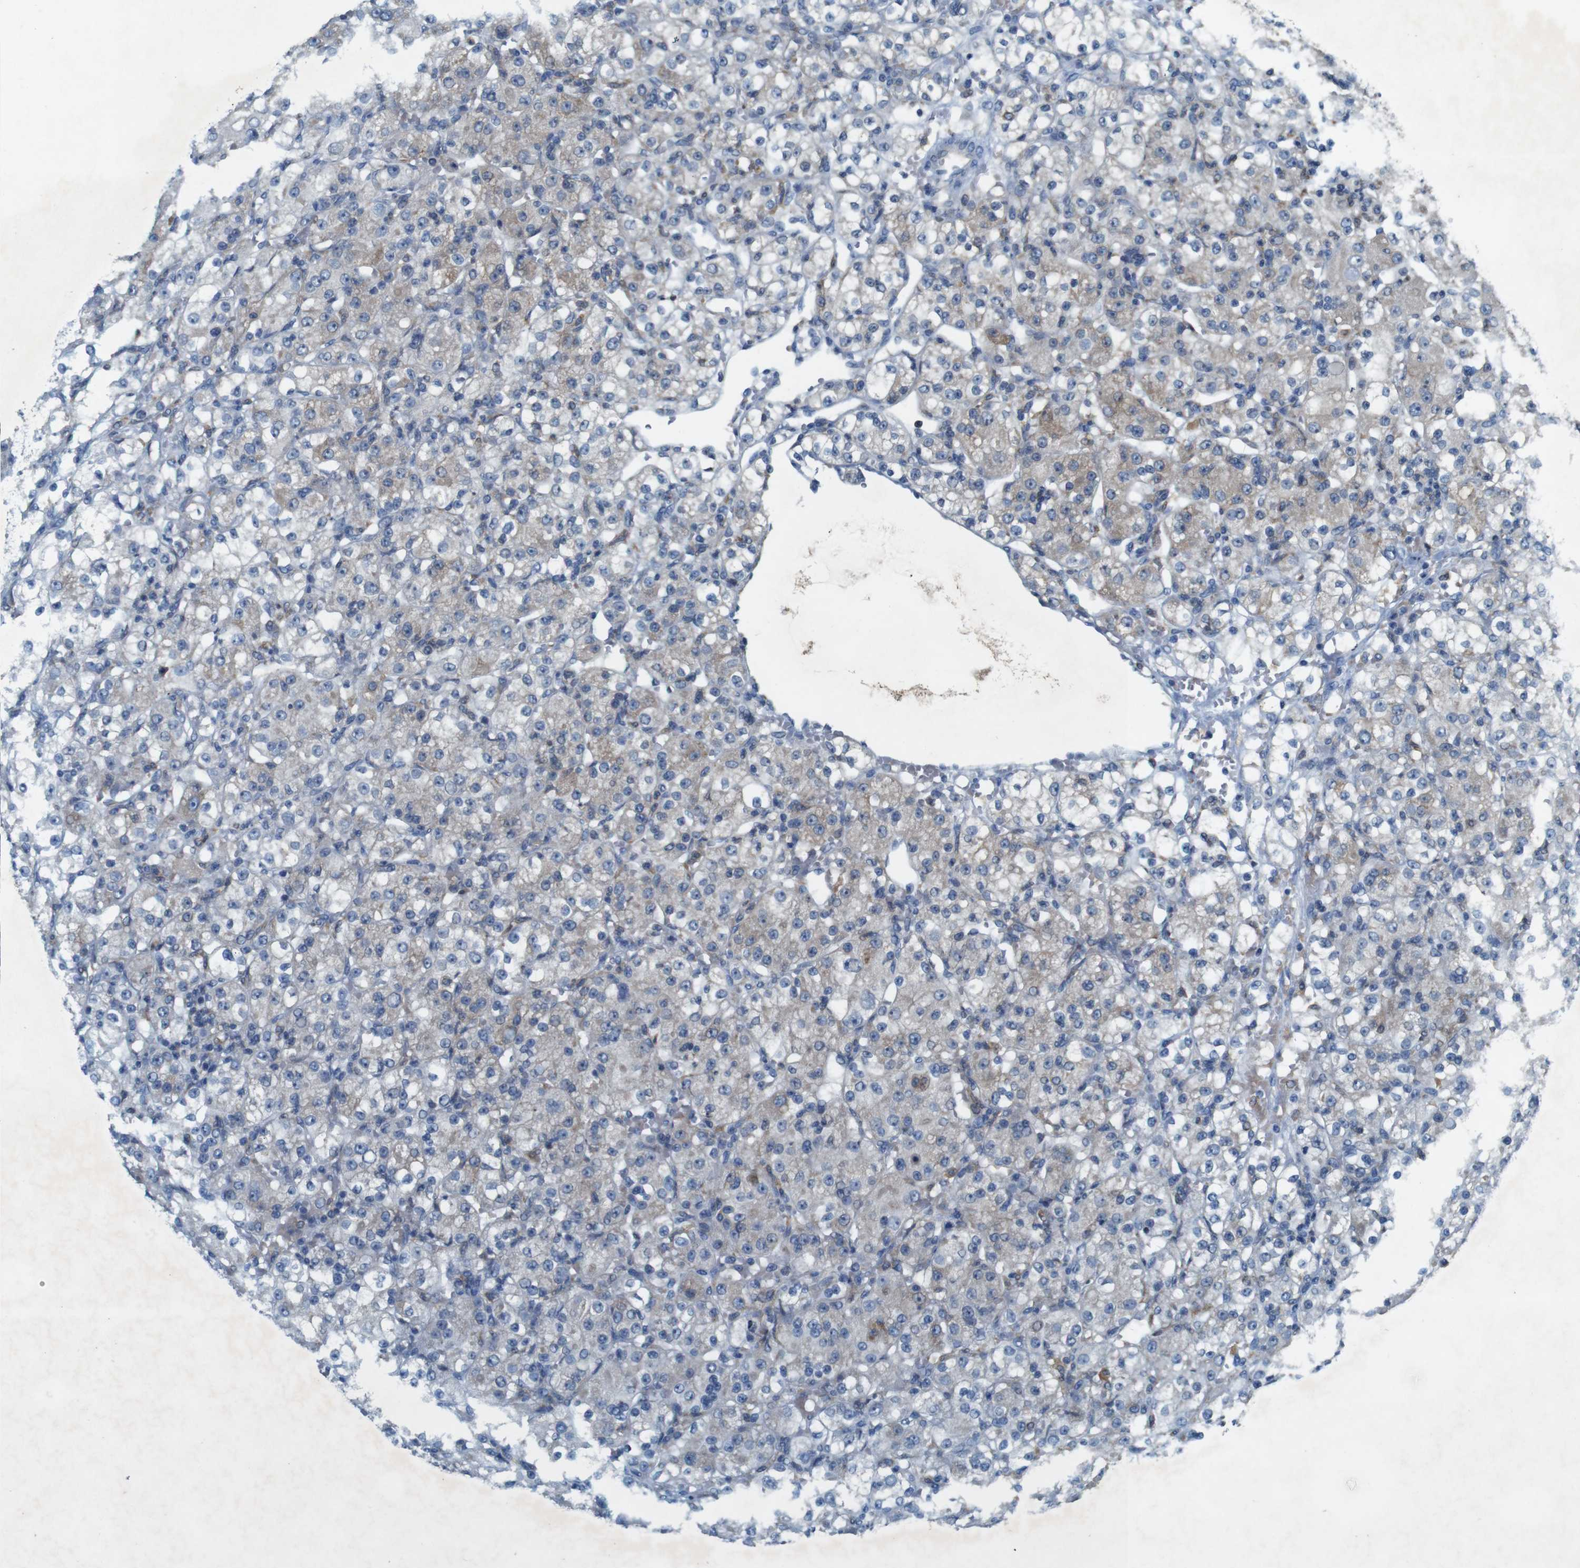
{"staining": {"intensity": "weak", "quantity": "25%-75%", "location": "cytoplasmic/membranous"}, "tissue": "renal cancer", "cell_type": "Tumor cells", "image_type": "cancer", "snomed": [{"axis": "morphology", "description": "Normal tissue, NOS"}, {"axis": "morphology", "description": "Adenocarcinoma, NOS"}, {"axis": "topography", "description": "Kidney"}], "caption": "Immunohistochemistry (IHC) (DAB (3,3'-diaminobenzidine)) staining of human renal adenocarcinoma reveals weak cytoplasmic/membranous protein expression in approximately 25%-75% of tumor cells.", "gene": "MOGAT3", "patient": {"sex": "male", "age": 61}}